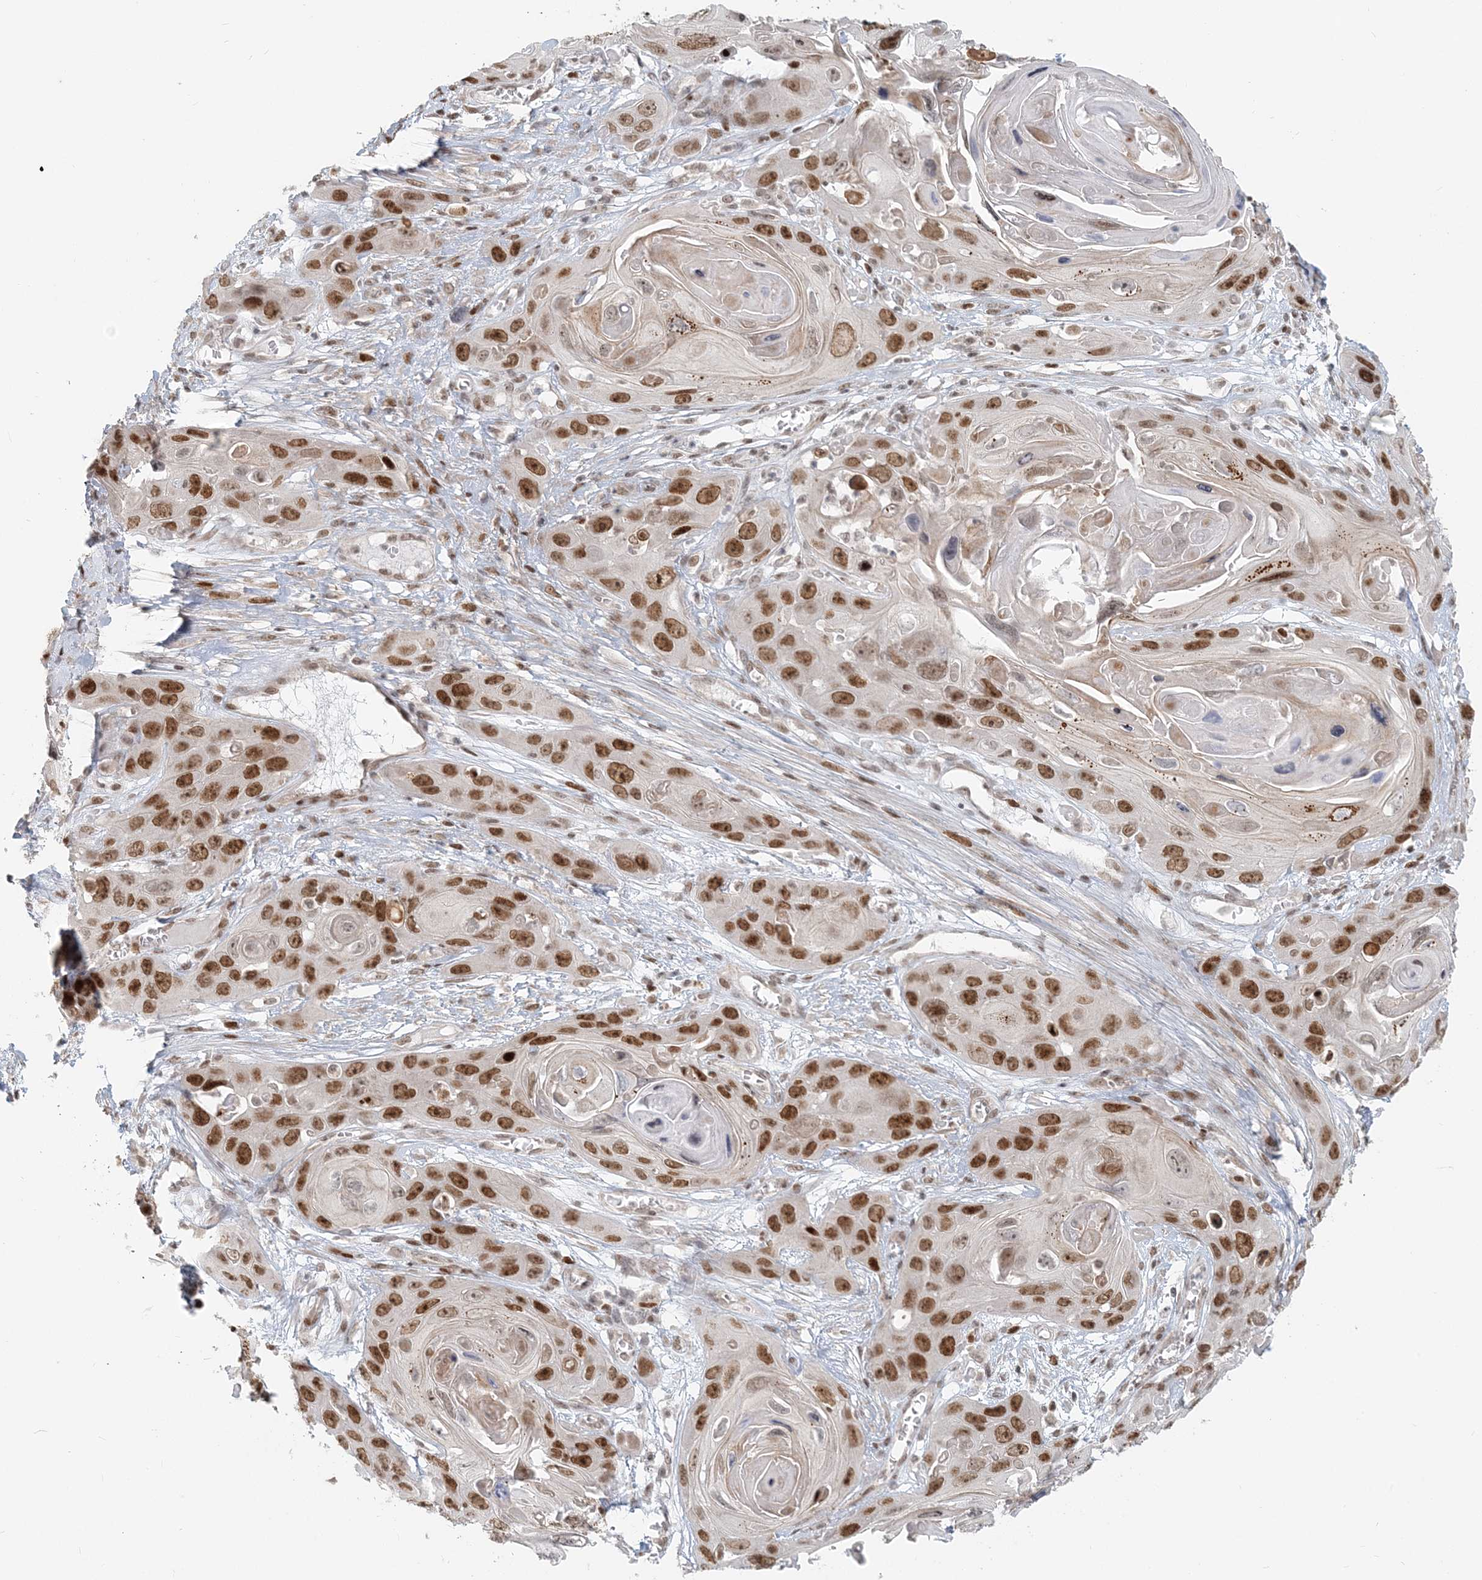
{"staining": {"intensity": "moderate", "quantity": ">75%", "location": "nuclear"}, "tissue": "skin cancer", "cell_type": "Tumor cells", "image_type": "cancer", "snomed": [{"axis": "morphology", "description": "Squamous cell carcinoma, NOS"}, {"axis": "topography", "description": "Skin"}], "caption": "Human skin cancer stained with a brown dye demonstrates moderate nuclear positive expression in about >75% of tumor cells.", "gene": "BAZ1B", "patient": {"sex": "male", "age": 55}}